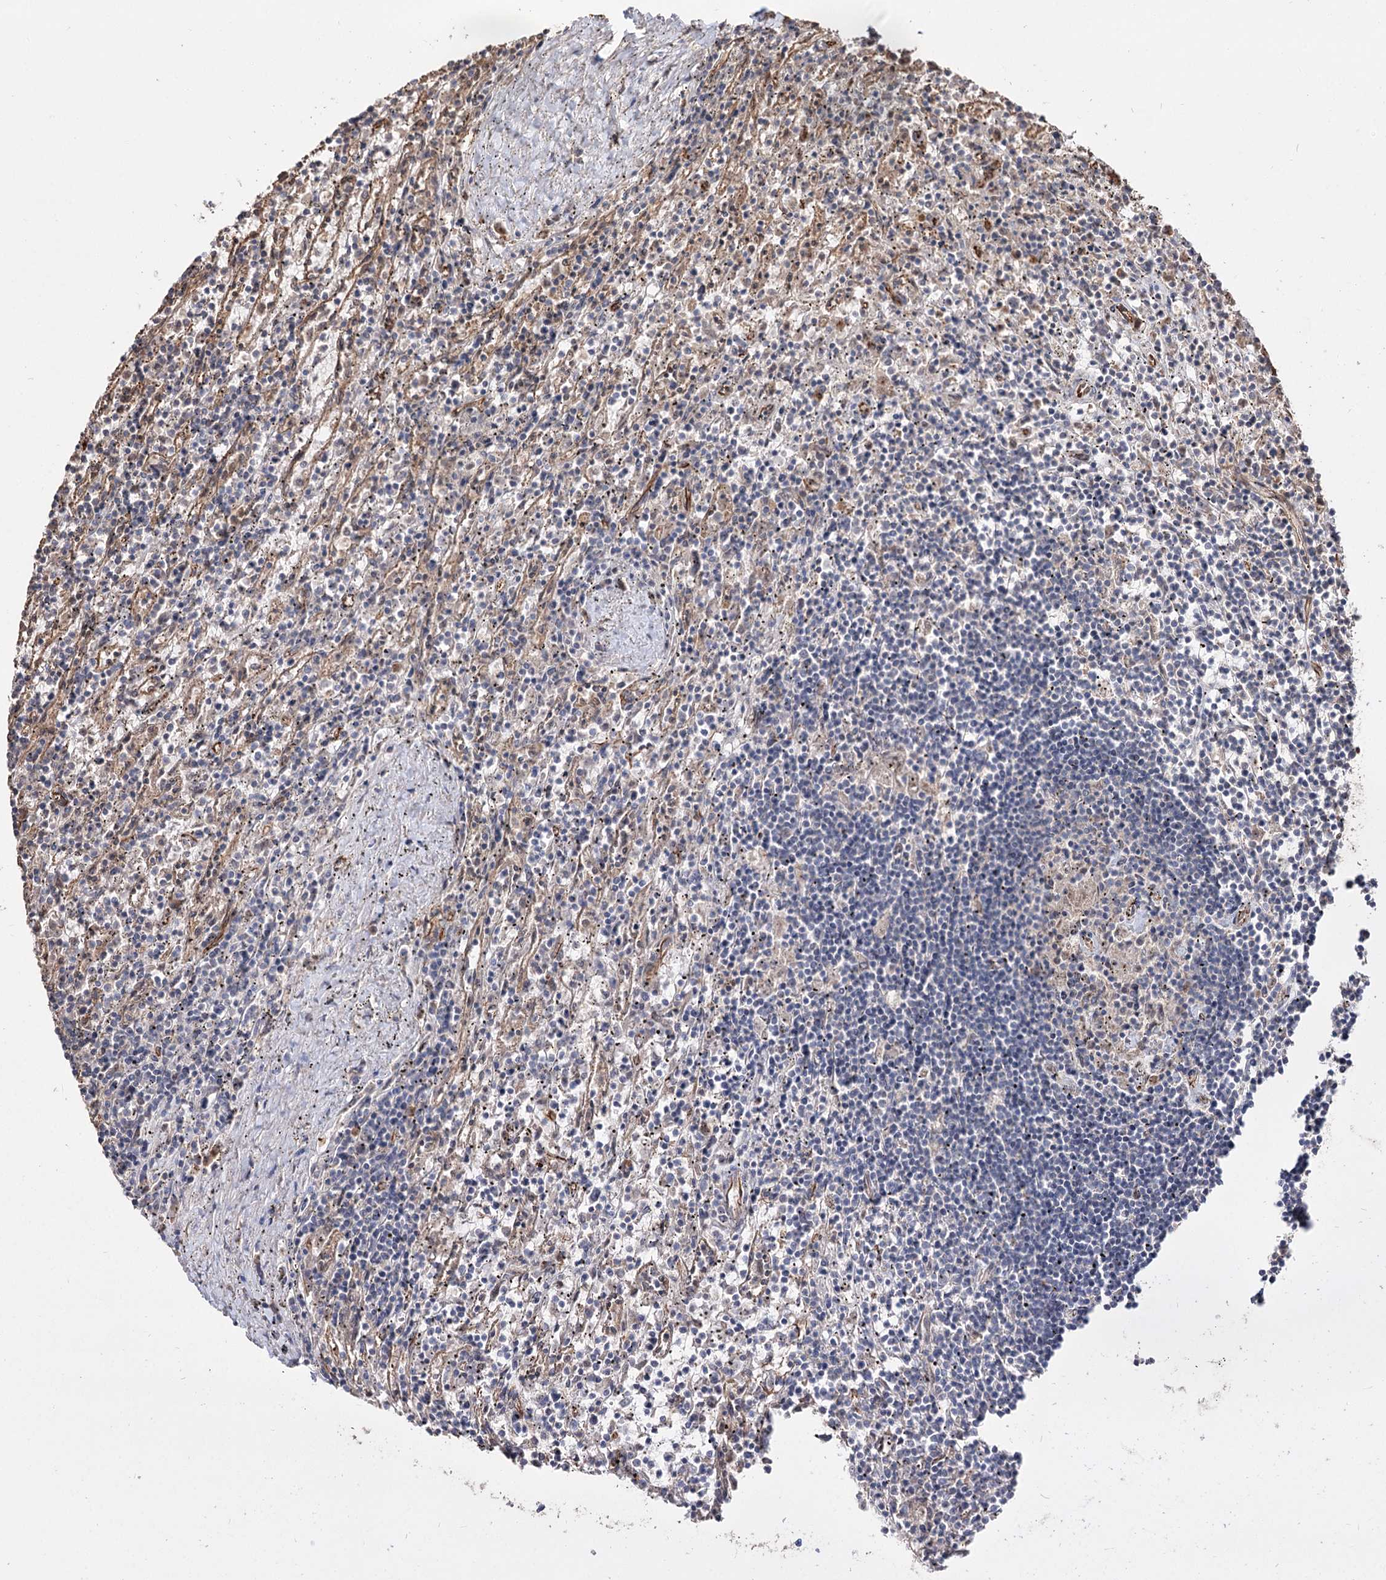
{"staining": {"intensity": "negative", "quantity": "none", "location": "none"}, "tissue": "lymphoma", "cell_type": "Tumor cells", "image_type": "cancer", "snomed": [{"axis": "morphology", "description": "Malignant lymphoma, non-Hodgkin's type, Low grade"}, {"axis": "topography", "description": "Spleen"}], "caption": "DAB immunohistochemical staining of lymphoma reveals no significant expression in tumor cells. Brightfield microscopy of IHC stained with DAB (3,3'-diaminobenzidine) (brown) and hematoxylin (blue), captured at high magnification.", "gene": "SPART", "patient": {"sex": "male", "age": 76}}